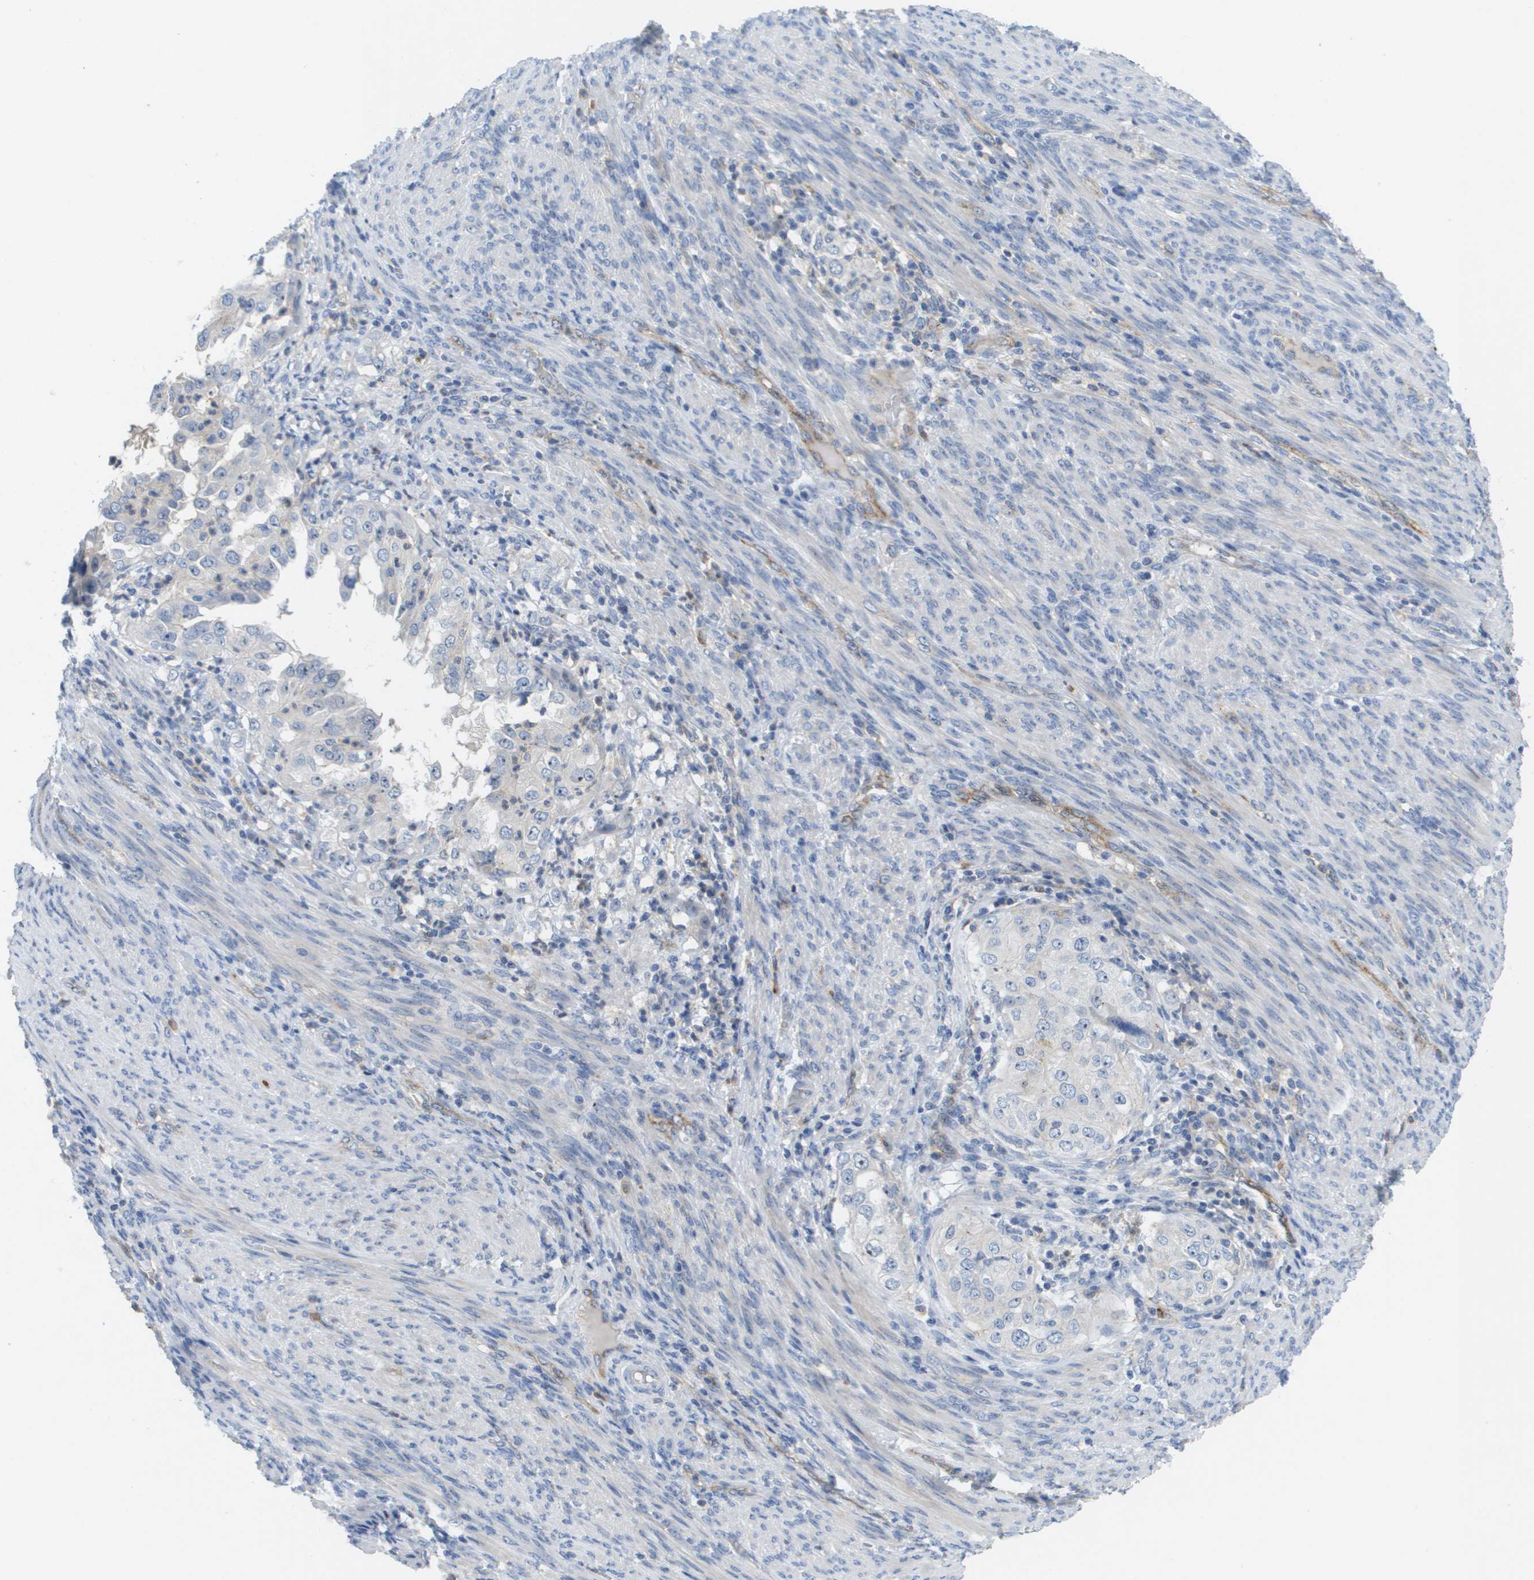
{"staining": {"intensity": "weak", "quantity": "<25%", "location": "nuclear"}, "tissue": "endometrial cancer", "cell_type": "Tumor cells", "image_type": "cancer", "snomed": [{"axis": "morphology", "description": "Adenocarcinoma, NOS"}, {"axis": "topography", "description": "Endometrium"}], "caption": "There is no significant expression in tumor cells of endometrial cancer.", "gene": "LIPG", "patient": {"sex": "female", "age": 85}}